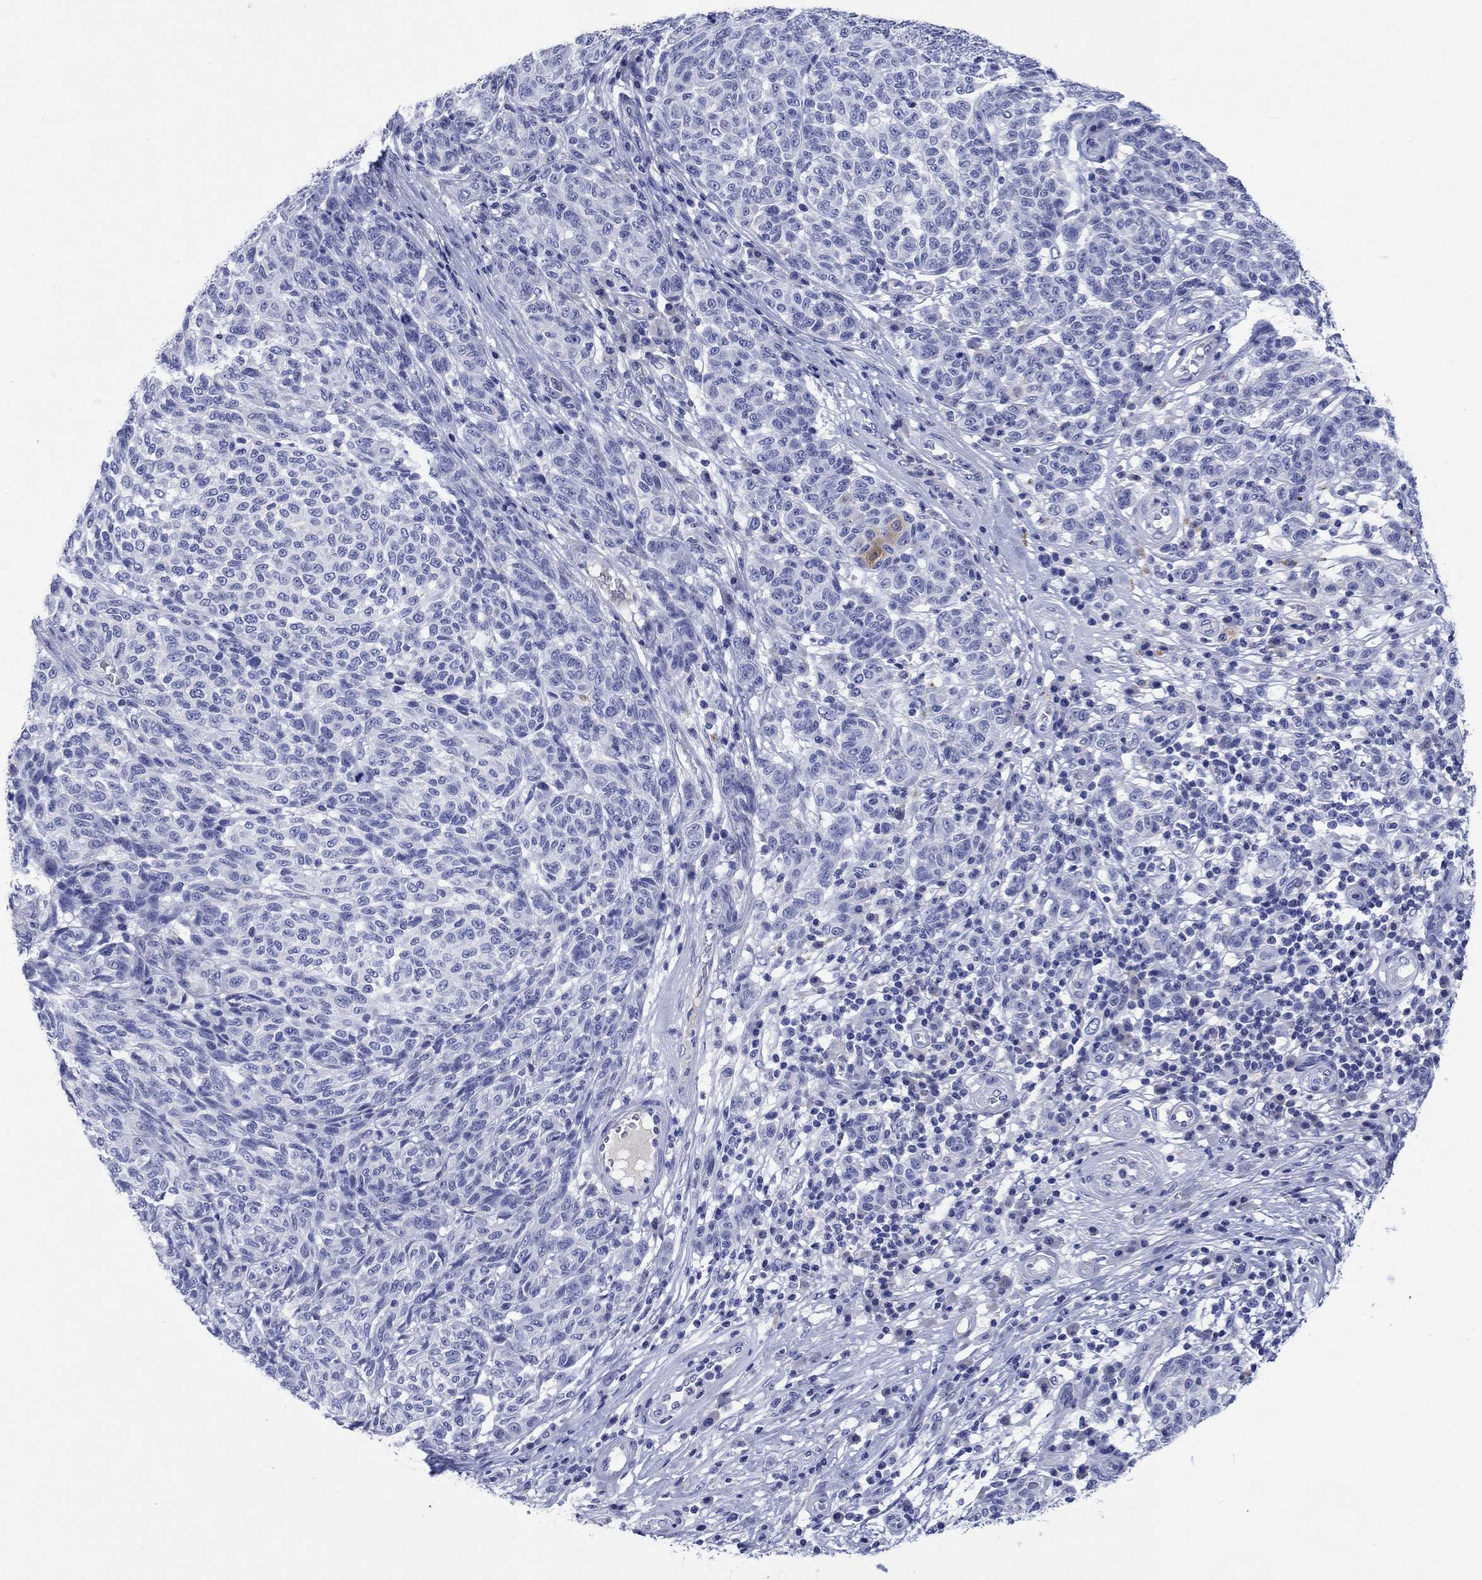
{"staining": {"intensity": "negative", "quantity": "none", "location": "none"}, "tissue": "melanoma", "cell_type": "Tumor cells", "image_type": "cancer", "snomed": [{"axis": "morphology", "description": "Malignant melanoma, NOS"}, {"axis": "topography", "description": "Skin"}], "caption": "High magnification brightfield microscopy of malignant melanoma stained with DAB (brown) and counterstained with hematoxylin (blue): tumor cells show no significant staining.", "gene": "CACNG3", "patient": {"sex": "male", "age": 59}}